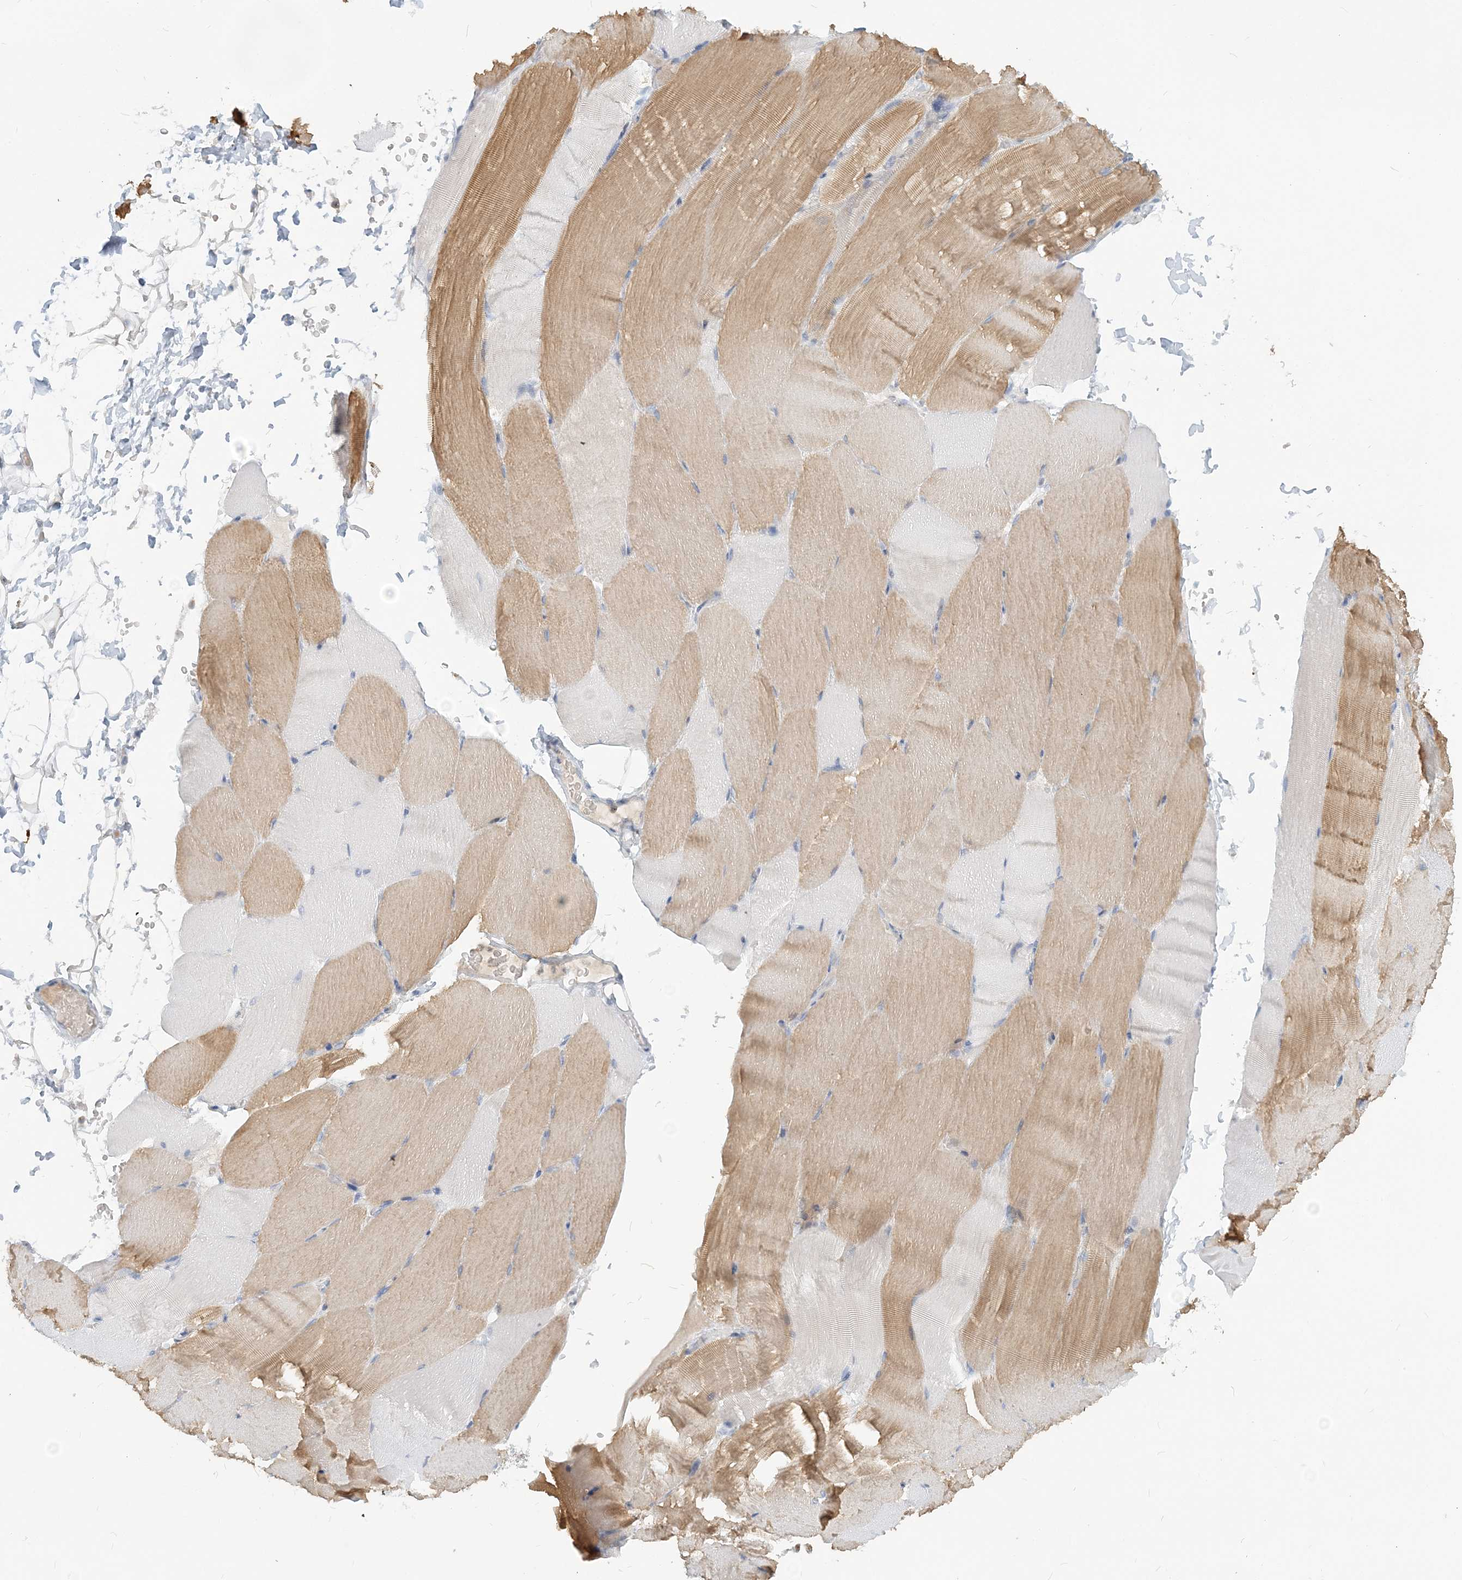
{"staining": {"intensity": "moderate", "quantity": "25%-75%", "location": "cytoplasmic/membranous"}, "tissue": "skeletal muscle", "cell_type": "Myocytes", "image_type": "normal", "snomed": [{"axis": "morphology", "description": "Normal tissue, NOS"}, {"axis": "topography", "description": "Skeletal muscle"}, {"axis": "topography", "description": "Parathyroid gland"}], "caption": "A brown stain shows moderate cytoplasmic/membranous positivity of a protein in myocytes of normal skeletal muscle.", "gene": "NAA11", "patient": {"sex": "female", "age": 37}}